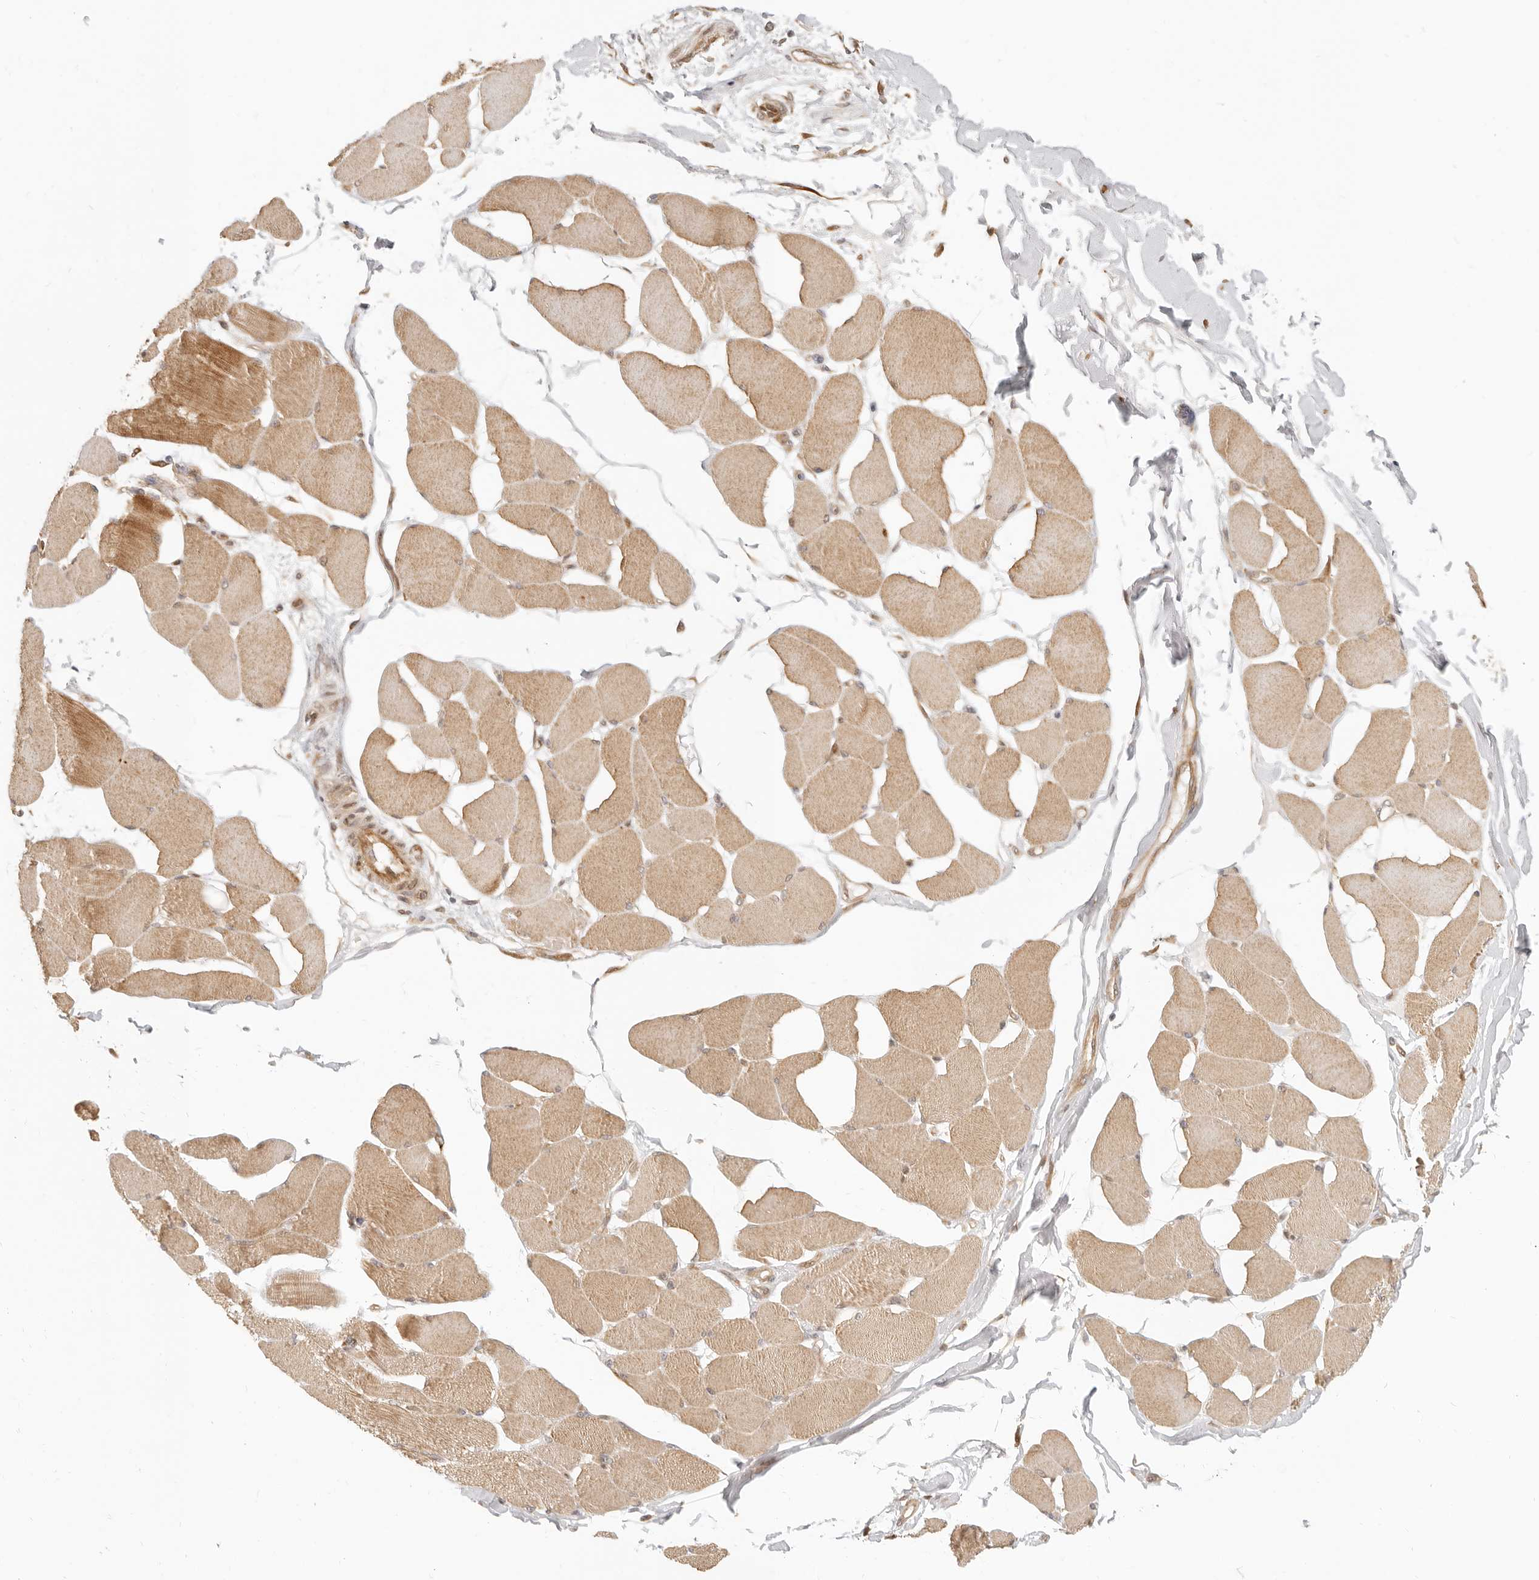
{"staining": {"intensity": "moderate", "quantity": ">75%", "location": "cytoplasmic/membranous"}, "tissue": "skeletal muscle", "cell_type": "Myocytes", "image_type": "normal", "snomed": [{"axis": "morphology", "description": "Normal tissue, NOS"}, {"axis": "topography", "description": "Skin"}, {"axis": "topography", "description": "Skeletal muscle"}], "caption": "This photomicrograph shows immunohistochemistry staining of unremarkable skeletal muscle, with medium moderate cytoplasmic/membranous expression in approximately >75% of myocytes.", "gene": "TUFT1", "patient": {"sex": "male", "age": 83}}